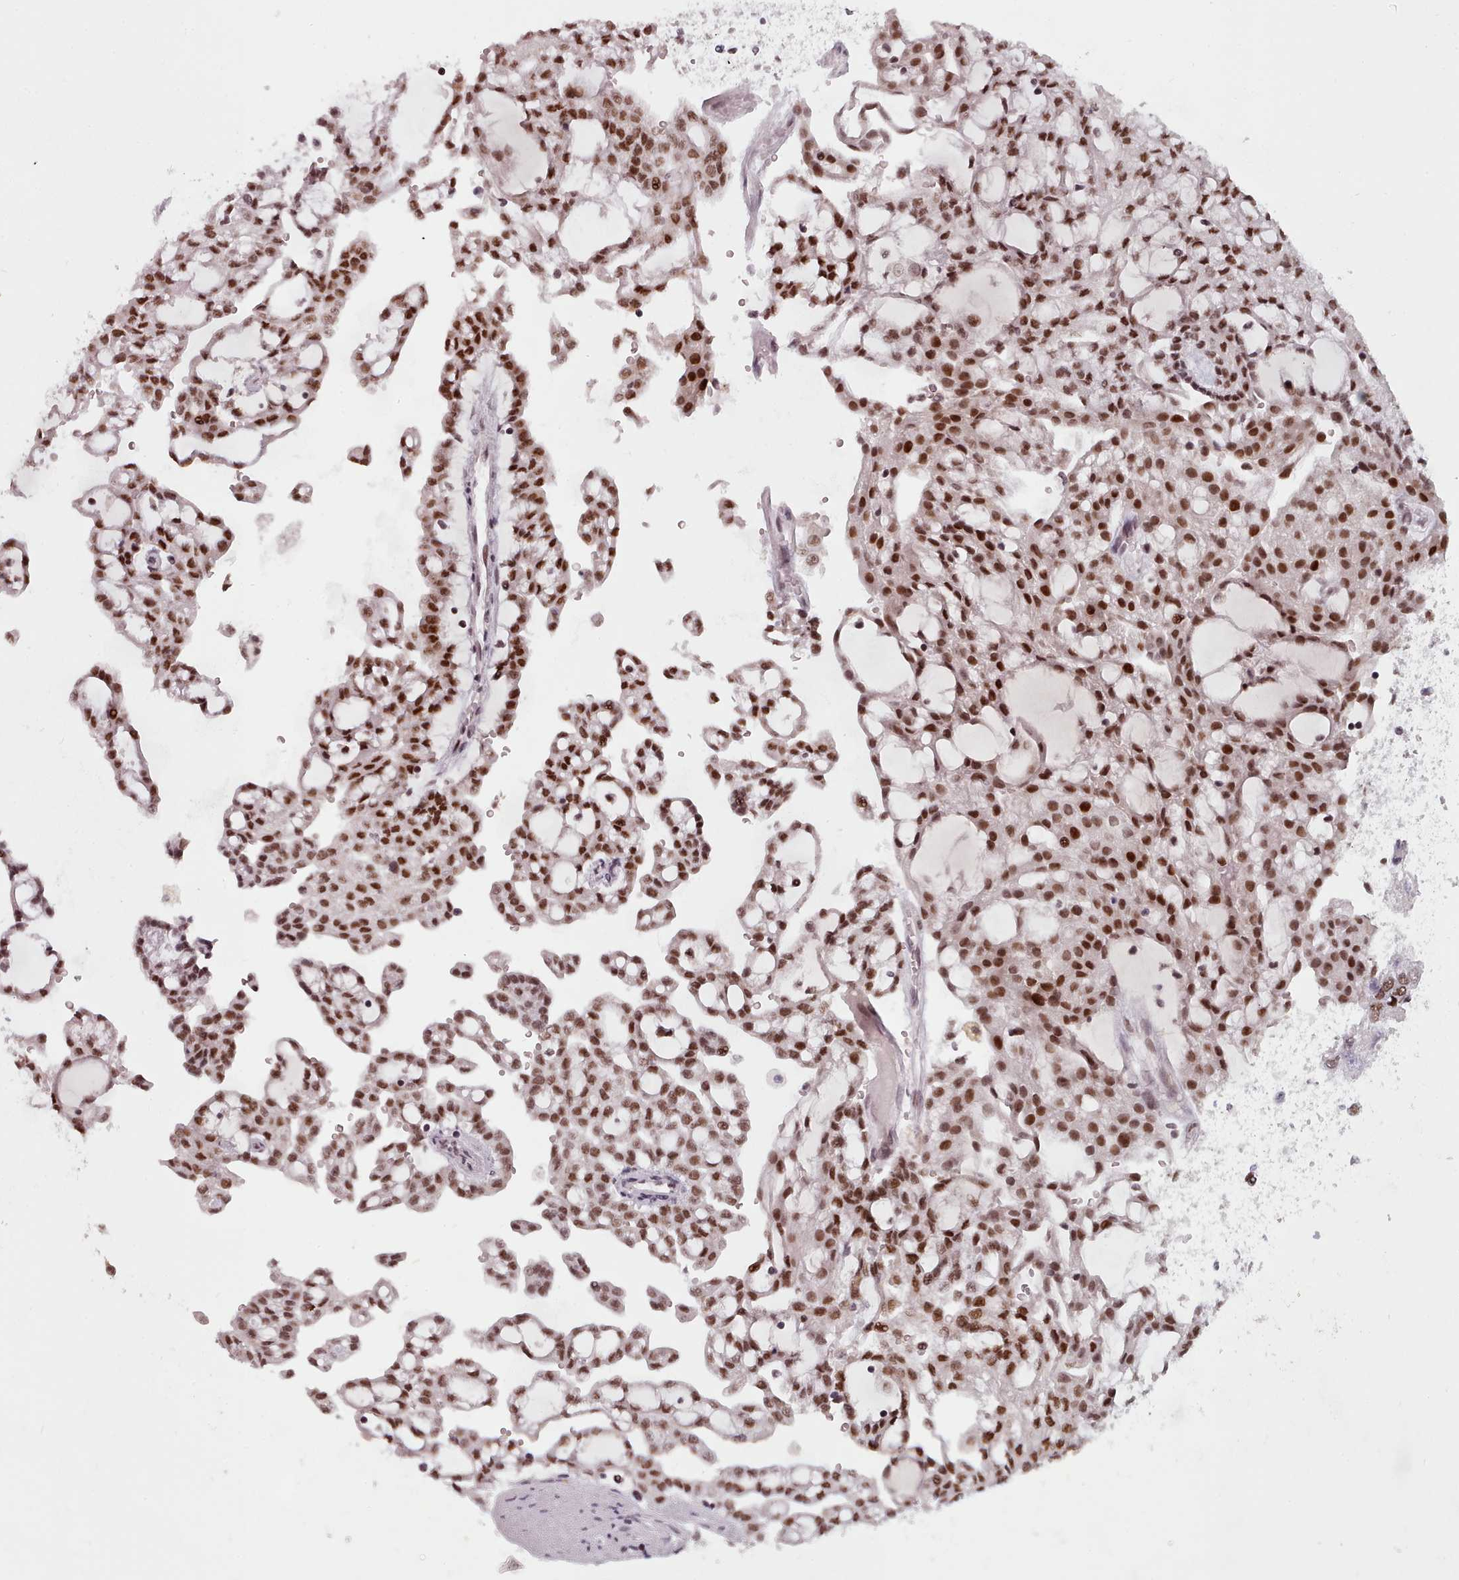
{"staining": {"intensity": "strong", "quantity": ">75%", "location": "nuclear"}, "tissue": "renal cancer", "cell_type": "Tumor cells", "image_type": "cancer", "snomed": [{"axis": "morphology", "description": "Adenocarcinoma, NOS"}, {"axis": "topography", "description": "Kidney"}], "caption": "IHC (DAB) staining of human renal cancer (adenocarcinoma) shows strong nuclear protein positivity in approximately >75% of tumor cells.", "gene": "SRSF9", "patient": {"sex": "male", "age": 63}}